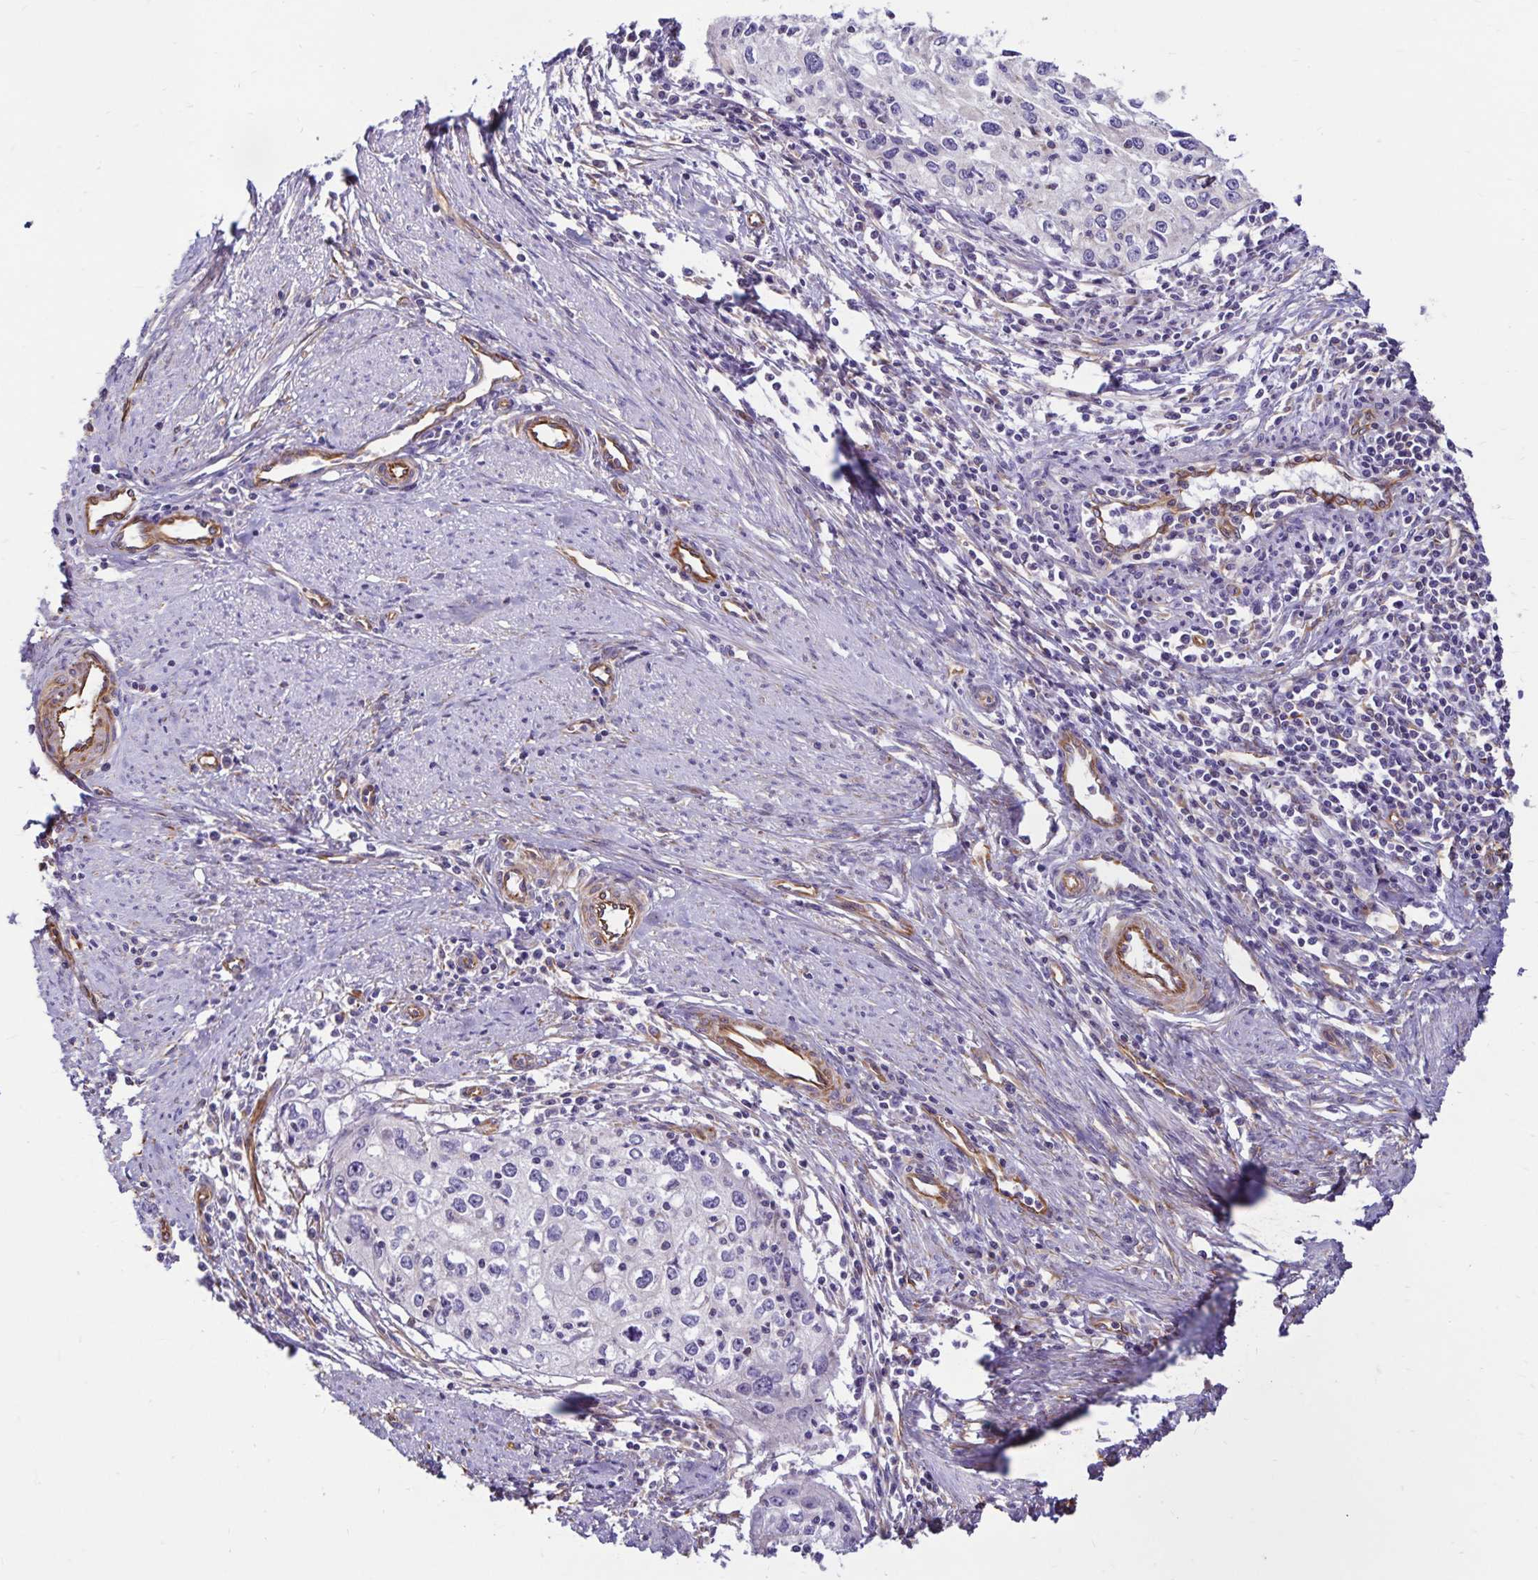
{"staining": {"intensity": "negative", "quantity": "none", "location": "none"}, "tissue": "cervical cancer", "cell_type": "Tumor cells", "image_type": "cancer", "snomed": [{"axis": "morphology", "description": "Squamous cell carcinoma, NOS"}, {"axis": "topography", "description": "Cervix"}], "caption": "Immunohistochemistry of squamous cell carcinoma (cervical) reveals no positivity in tumor cells.", "gene": "TRPV6", "patient": {"sex": "female", "age": 40}}